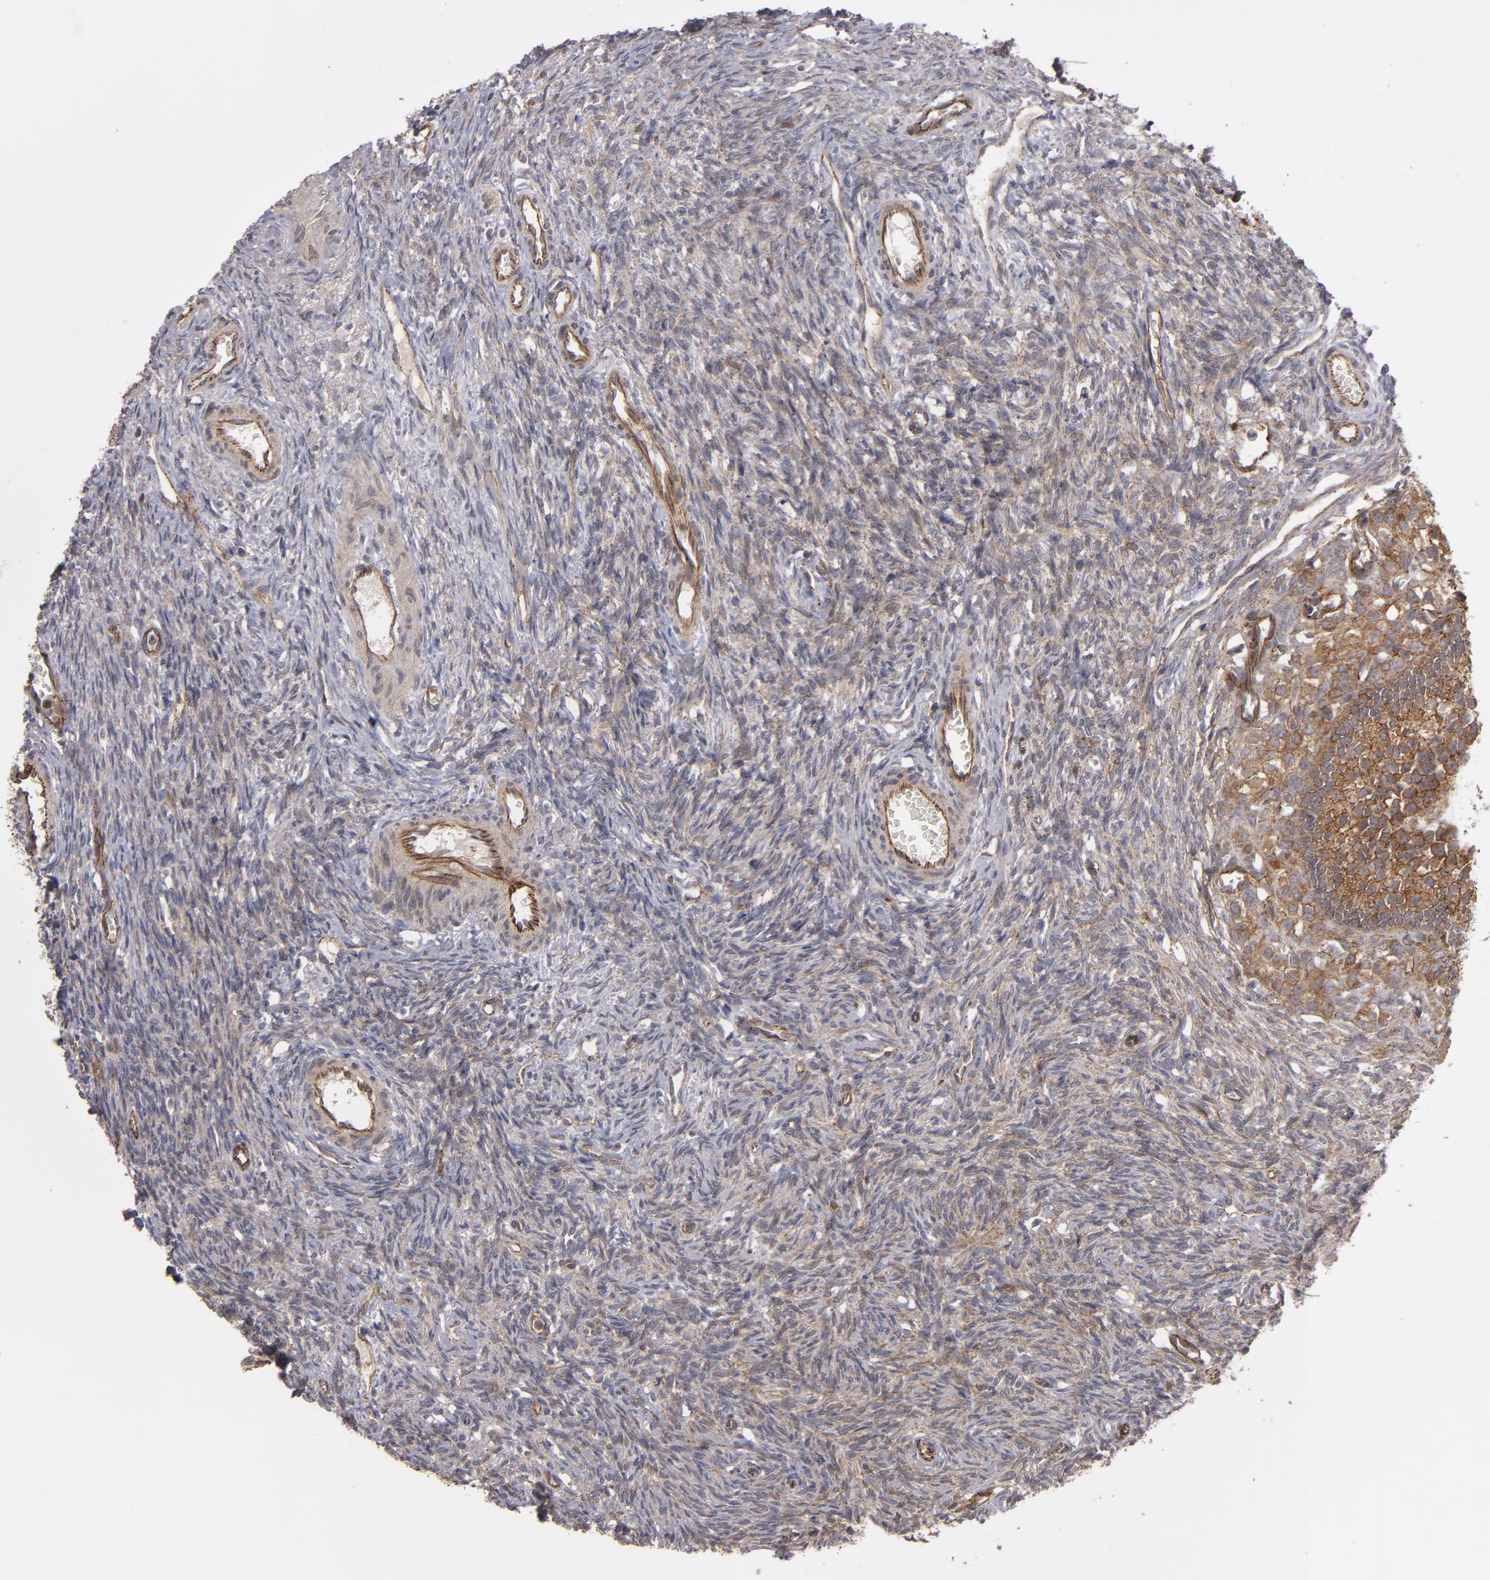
{"staining": {"intensity": "moderate", "quantity": ">75%", "location": "cytoplasmic/membranous"}, "tissue": "ovary", "cell_type": "Follicle cells", "image_type": "normal", "snomed": [{"axis": "morphology", "description": "Normal tissue, NOS"}, {"axis": "topography", "description": "Ovary"}], "caption": "DAB immunohistochemical staining of benign human ovary exhibits moderate cytoplasmic/membranous protein expression in approximately >75% of follicle cells. The staining was performed using DAB to visualize the protein expression in brown, while the nuclei were stained in blue with hematoxylin (Magnification: 20x).", "gene": "TJP1", "patient": {"sex": "female", "age": 33}}